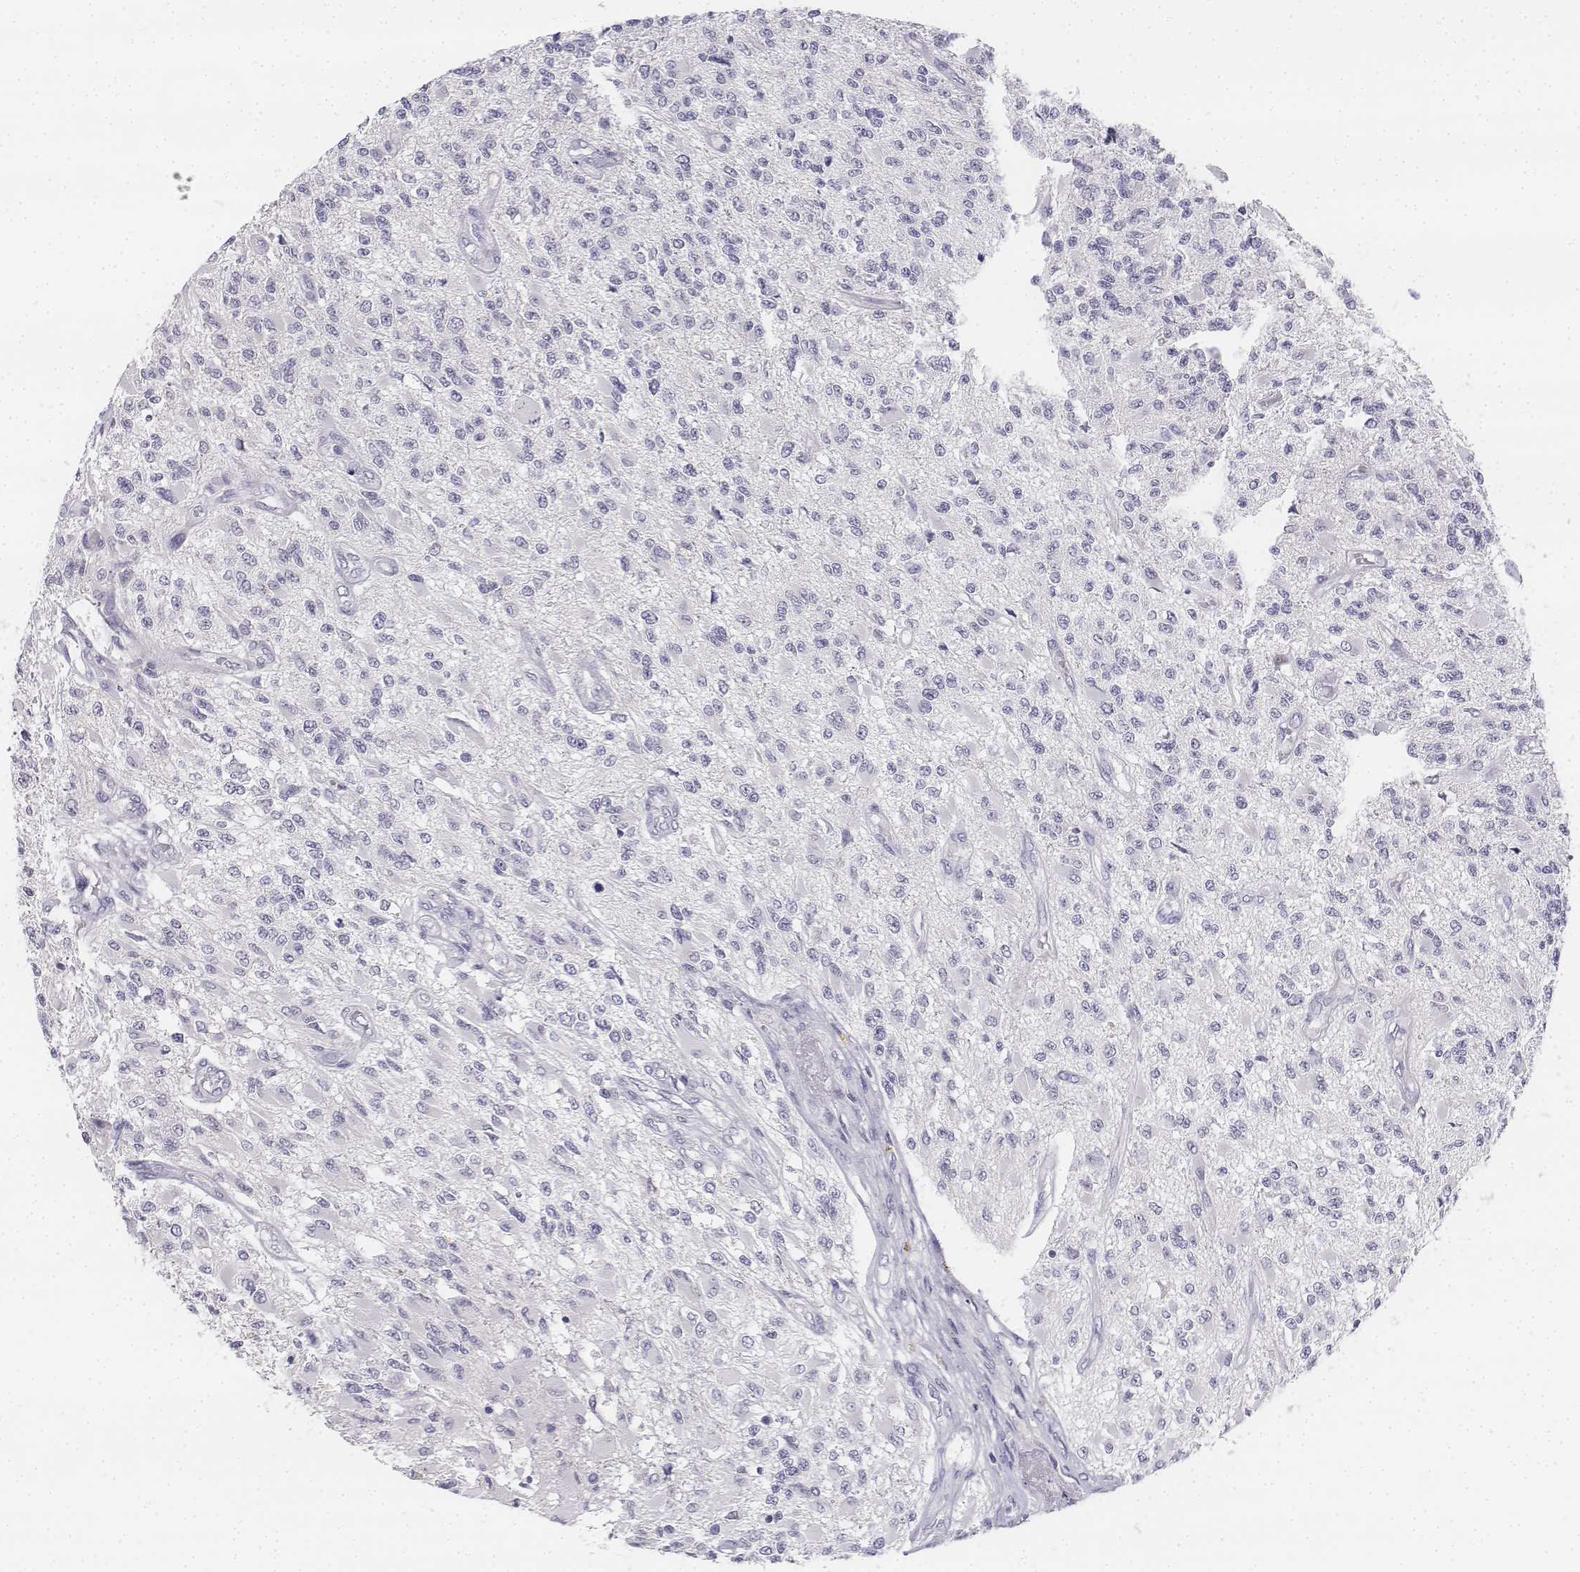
{"staining": {"intensity": "negative", "quantity": "none", "location": "none"}, "tissue": "glioma", "cell_type": "Tumor cells", "image_type": "cancer", "snomed": [{"axis": "morphology", "description": "Glioma, malignant, High grade"}, {"axis": "topography", "description": "Brain"}], "caption": "Immunohistochemistry (IHC) micrograph of malignant glioma (high-grade) stained for a protein (brown), which reveals no staining in tumor cells.", "gene": "UCN2", "patient": {"sex": "female", "age": 63}}